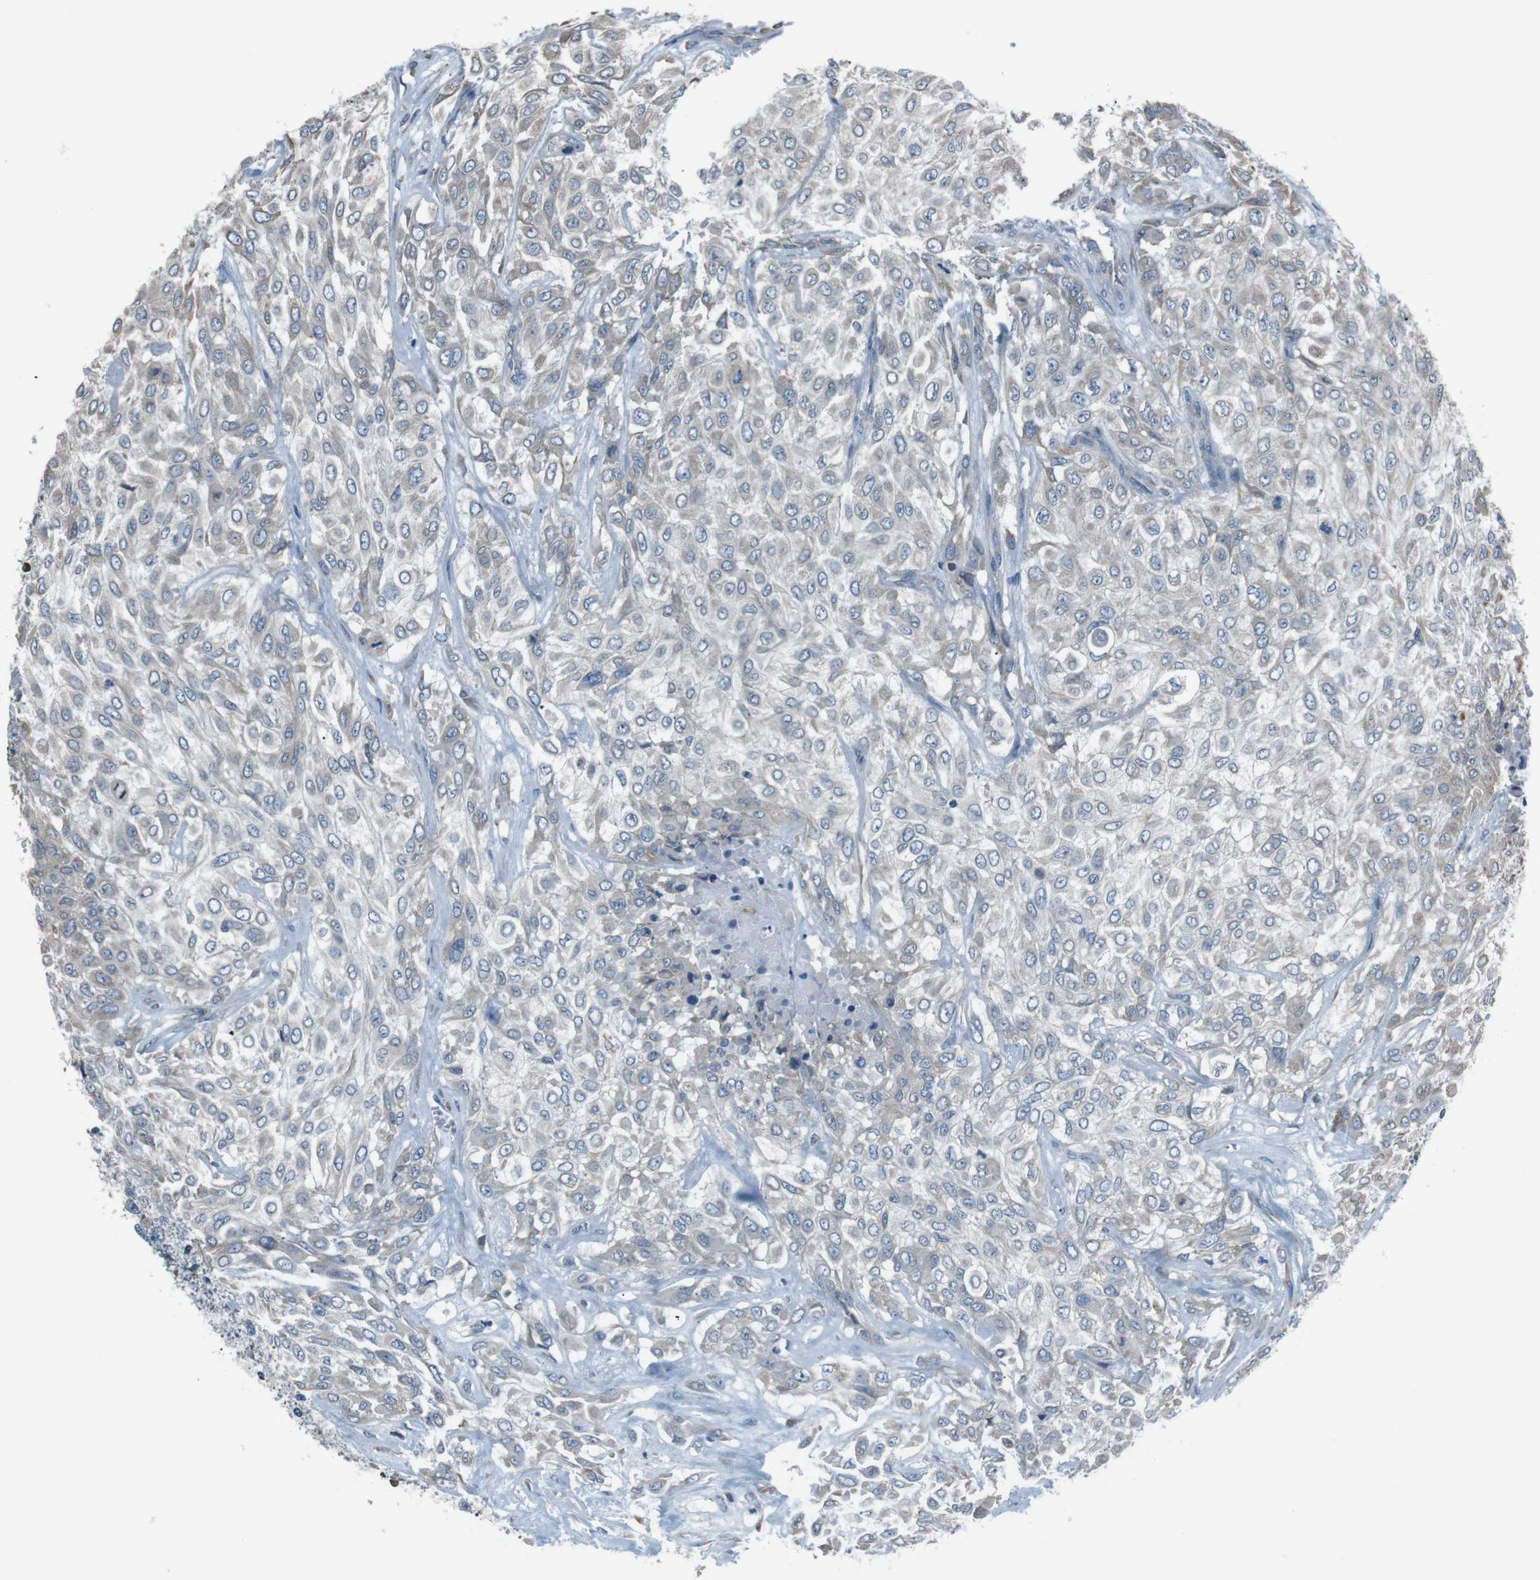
{"staining": {"intensity": "weak", "quantity": "25%-75%", "location": "cytoplasmic/membranous"}, "tissue": "urothelial cancer", "cell_type": "Tumor cells", "image_type": "cancer", "snomed": [{"axis": "morphology", "description": "Urothelial carcinoma, High grade"}, {"axis": "topography", "description": "Urinary bladder"}], "caption": "Approximately 25%-75% of tumor cells in human urothelial cancer exhibit weak cytoplasmic/membranous protein expression as visualized by brown immunohistochemical staining.", "gene": "SIGMAR1", "patient": {"sex": "male", "age": 57}}